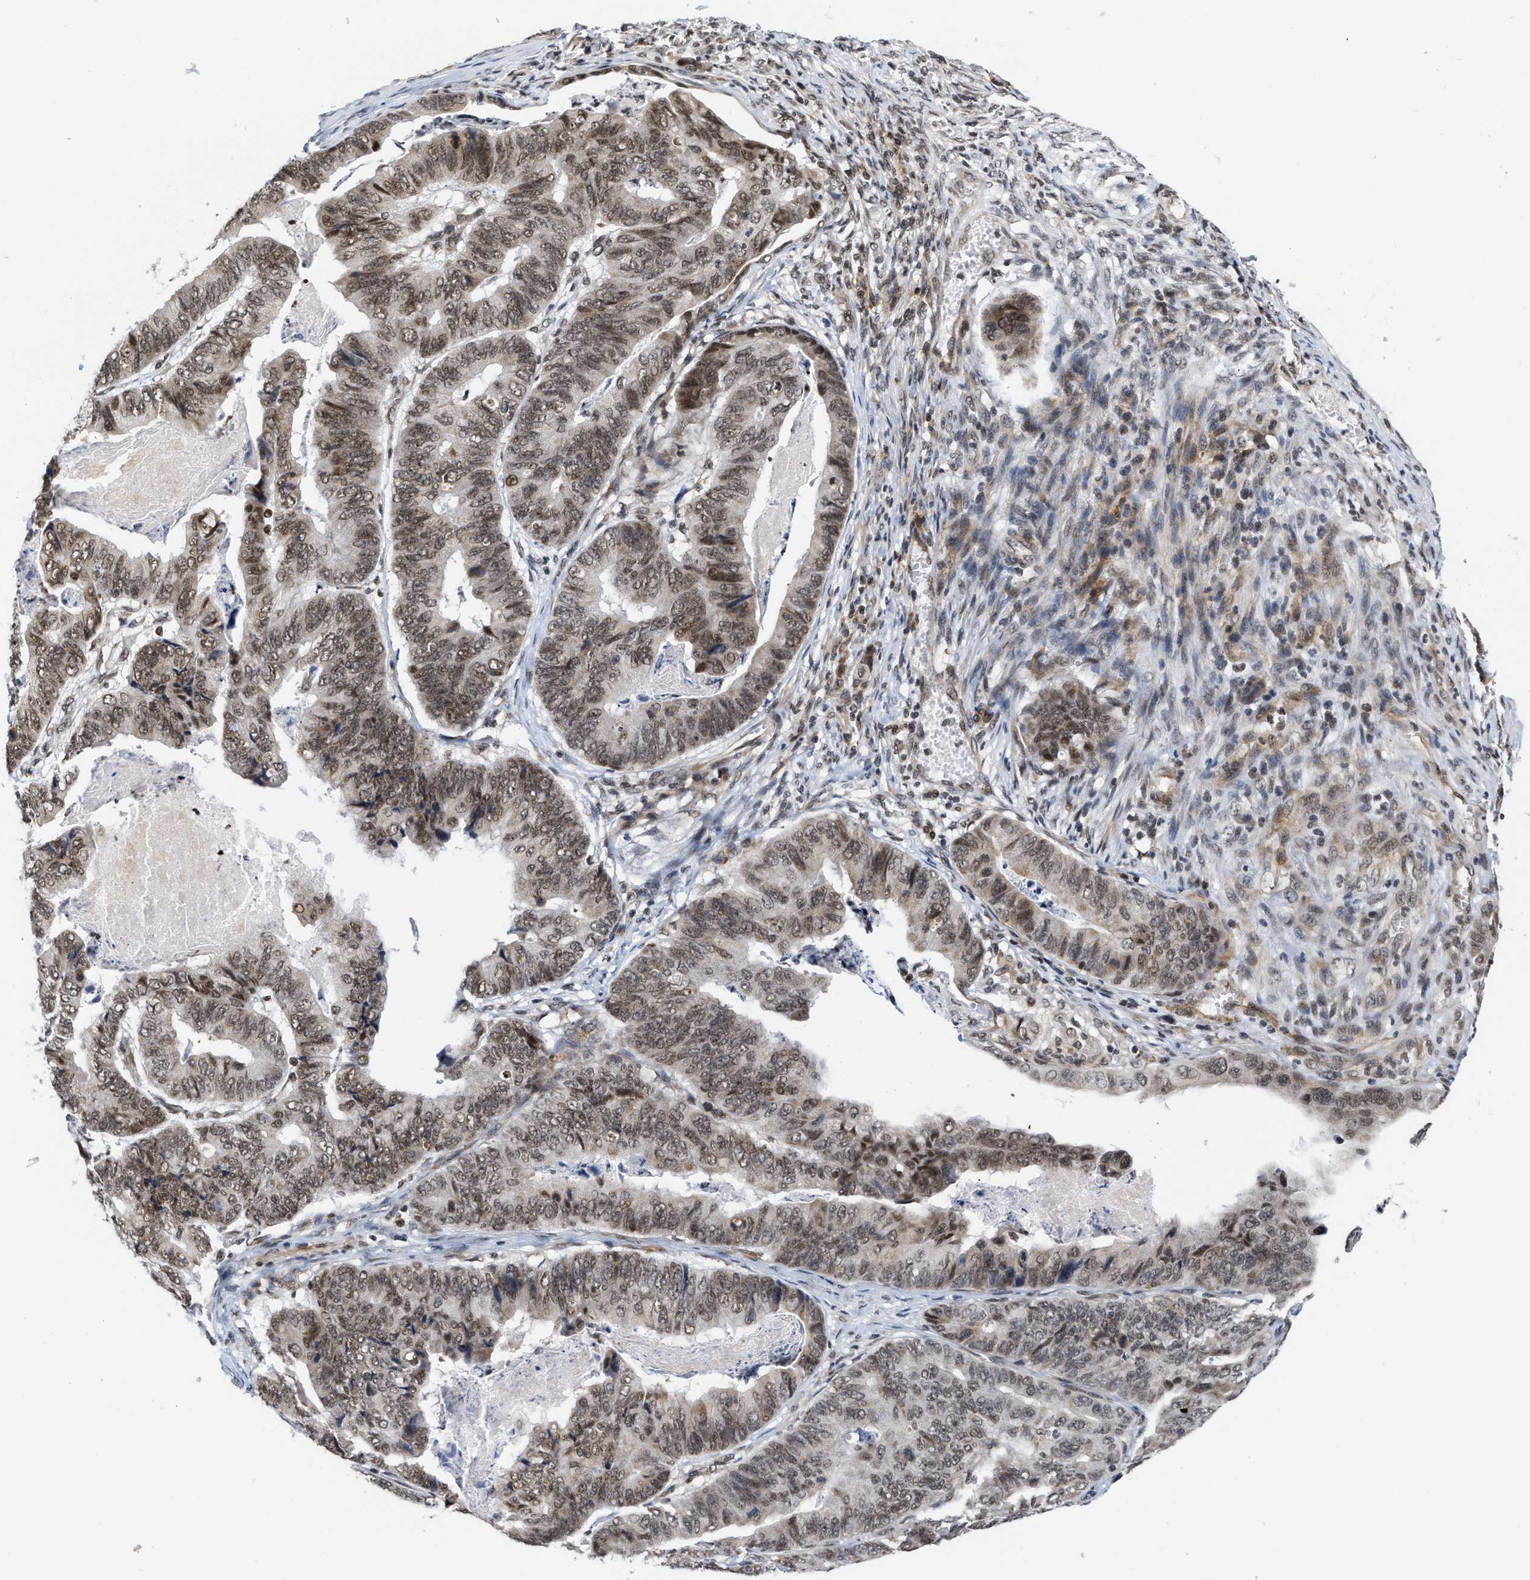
{"staining": {"intensity": "weak", "quantity": ">75%", "location": "nuclear"}, "tissue": "stomach cancer", "cell_type": "Tumor cells", "image_type": "cancer", "snomed": [{"axis": "morphology", "description": "Adenocarcinoma, NOS"}, {"axis": "topography", "description": "Stomach, lower"}], "caption": "About >75% of tumor cells in human stomach adenocarcinoma display weak nuclear protein expression as visualized by brown immunohistochemical staining.", "gene": "ANKRD6", "patient": {"sex": "male", "age": 77}}